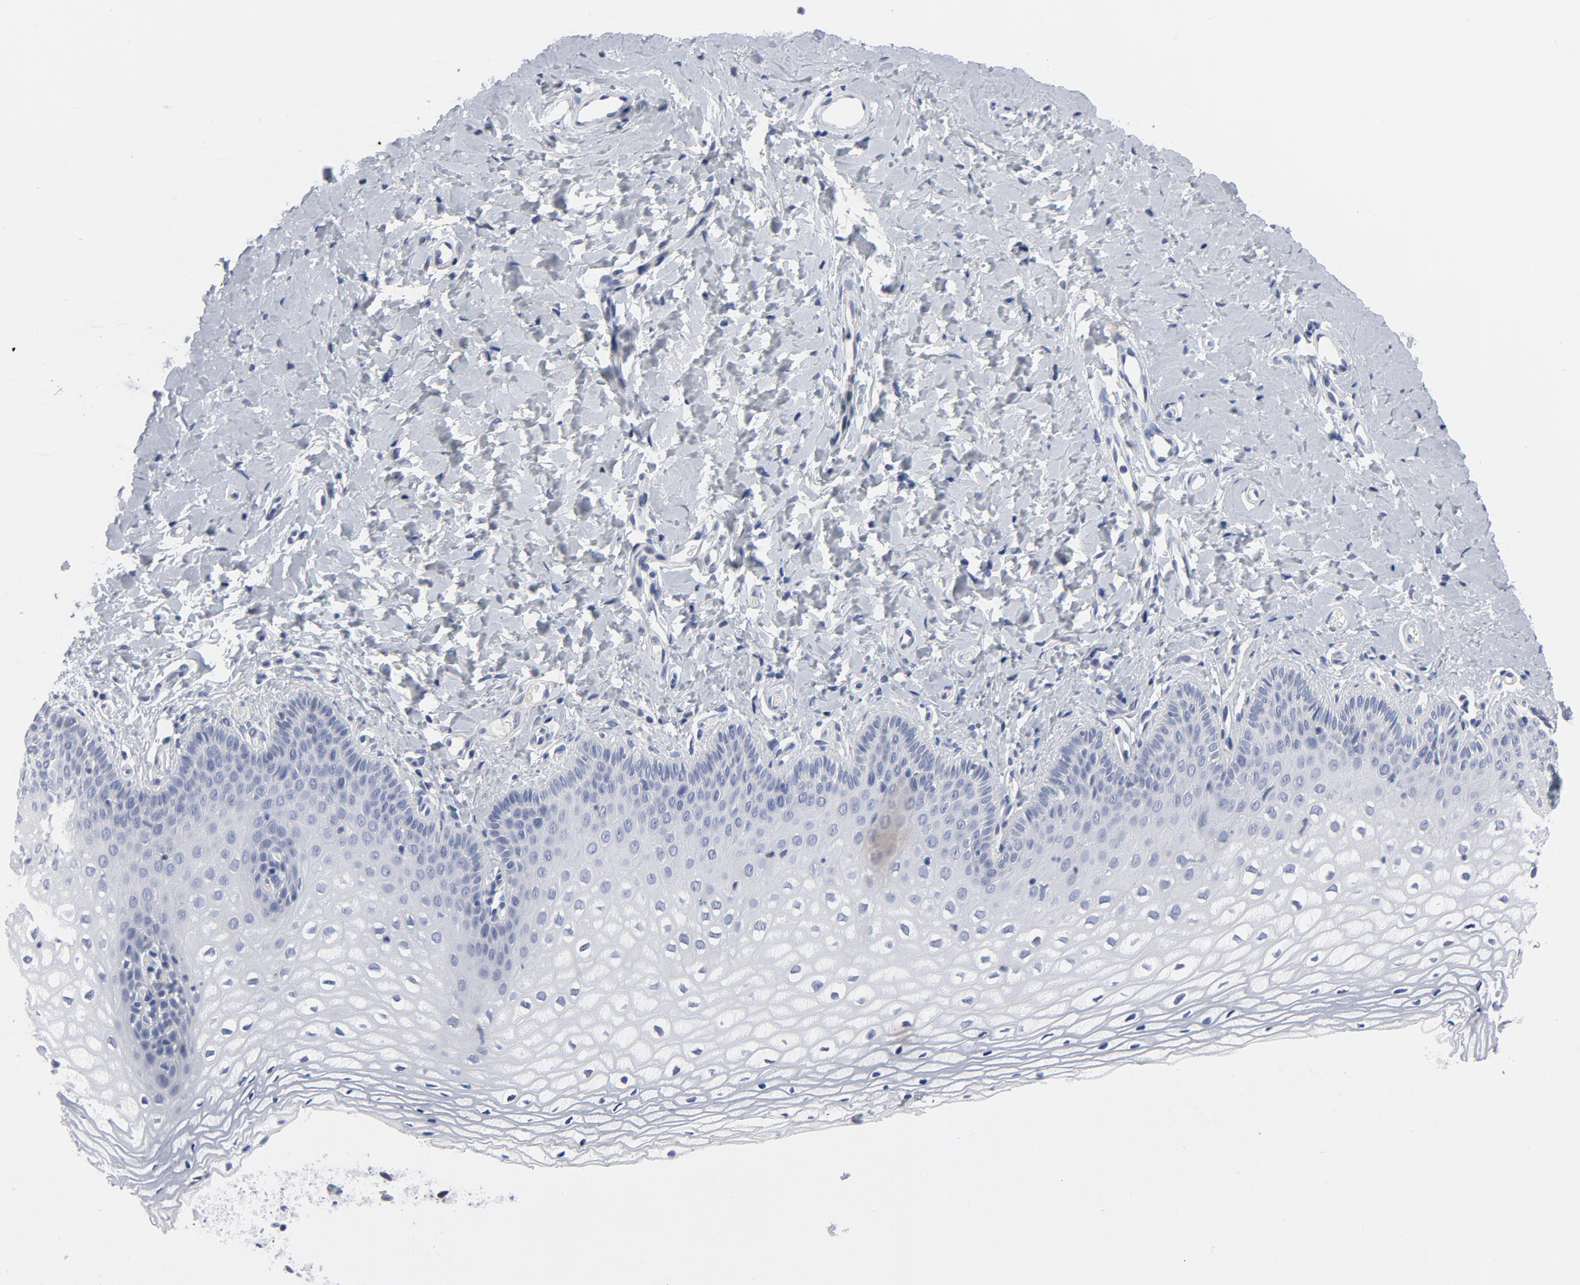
{"staining": {"intensity": "negative", "quantity": "none", "location": "none"}, "tissue": "vagina", "cell_type": "Squamous epithelial cells", "image_type": "normal", "snomed": [{"axis": "morphology", "description": "Normal tissue, NOS"}, {"axis": "topography", "description": "Vagina"}], "caption": "High magnification brightfield microscopy of benign vagina stained with DAB (3,3'-diaminobenzidine) (brown) and counterstained with hematoxylin (blue): squamous epithelial cells show no significant positivity. (Stains: DAB (3,3'-diaminobenzidine) immunohistochemistry (IHC) with hematoxylin counter stain, Microscopy: brightfield microscopy at high magnification).", "gene": "KCNK13", "patient": {"sex": "female", "age": 55}}